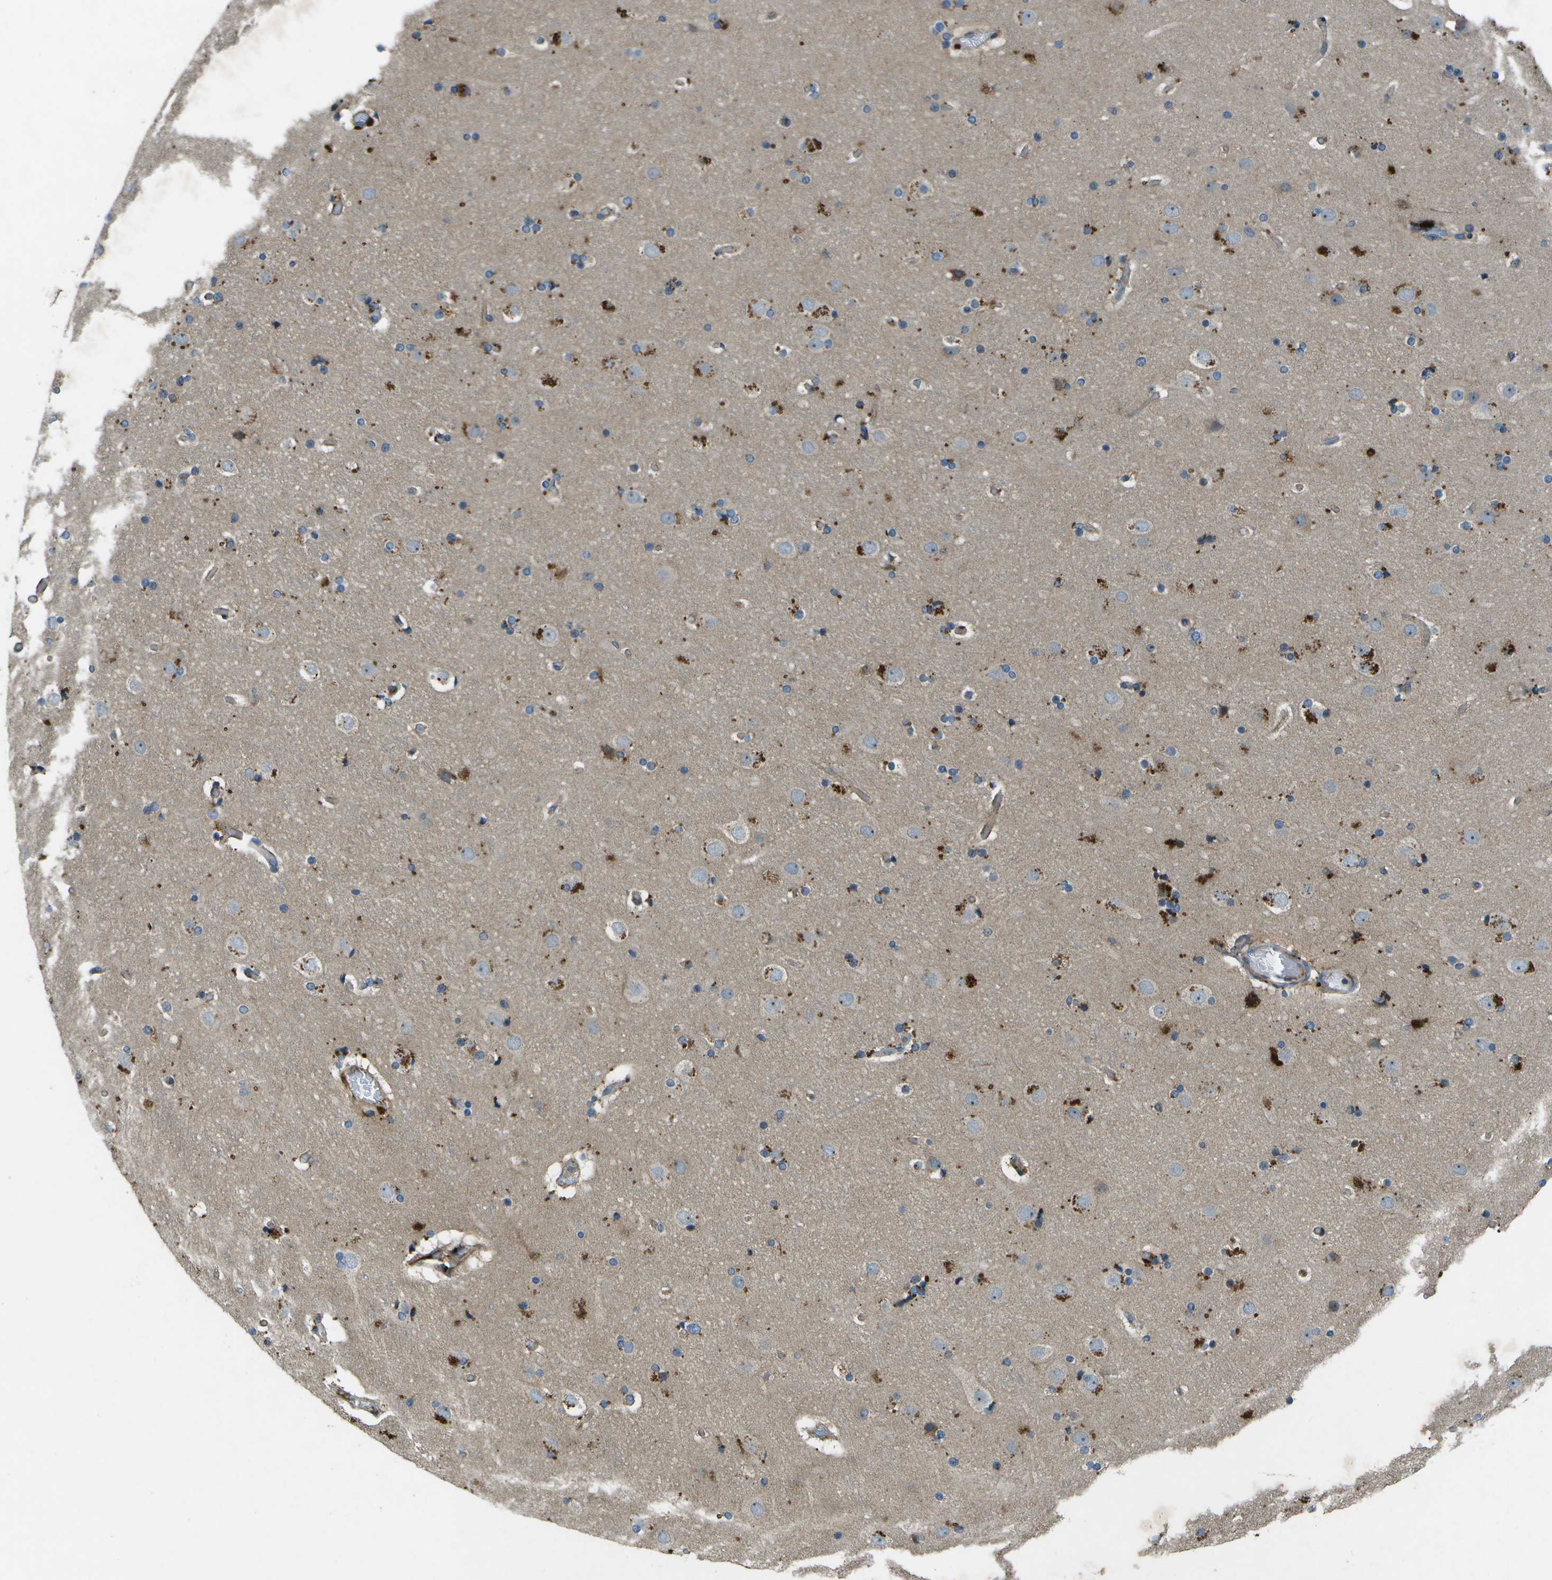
{"staining": {"intensity": "weak", "quantity": "<25%", "location": "cytoplasmic/membranous"}, "tissue": "cerebral cortex", "cell_type": "Endothelial cells", "image_type": "normal", "snomed": [{"axis": "morphology", "description": "Normal tissue, NOS"}, {"axis": "topography", "description": "Cerebral cortex"}], "caption": "This is a histopathology image of immunohistochemistry (IHC) staining of normal cerebral cortex, which shows no positivity in endothelial cells. (DAB (3,3'-diaminobenzidine) IHC, high magnification).", "gene": "PXYLP1", "patient": {"sex": "male", "age": 57}}